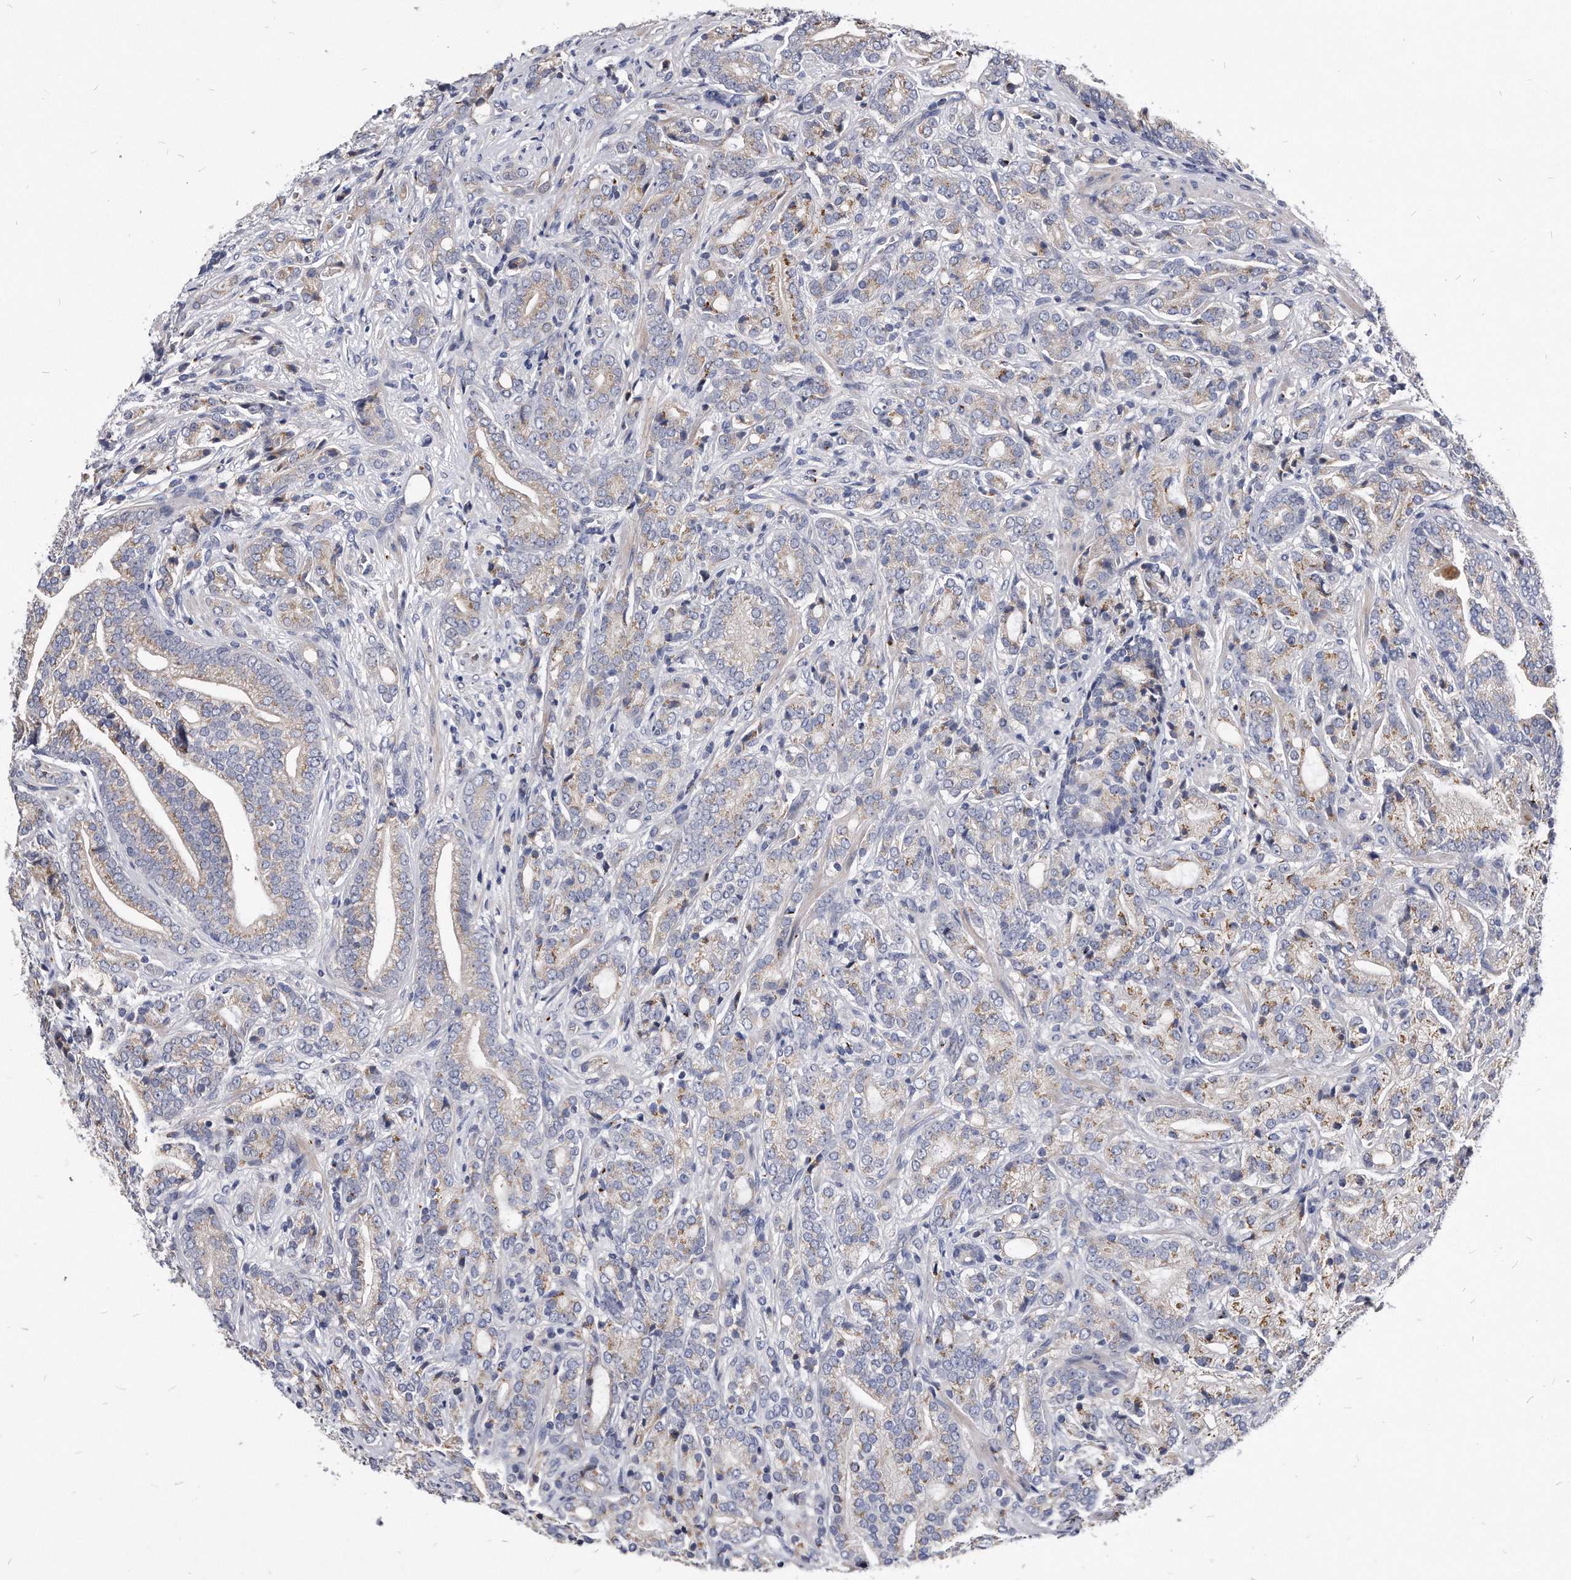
{"staining": {"intensity": "weak", "quantity": "25%-75%", "location": "cytoplasmic/membranous"}, "tissue": "prostate cancer", "cell_type": "Tumor cells", "image_type": "cancer", "snomed": [{"axis": "morphology", "description": "Adenocarcinoma, High grade"}, {"axis": "topography", "description": "Prostate"}], "caption": "A micrograph showing weak cytoplasmic/membranous positivity in approximately 25%-75% of tumor cells in prostate cancer, as visualized by brown immunohistochemical staining.", "gene": "MGAT4A", "patient": {"sex": "male", "age": 57}}